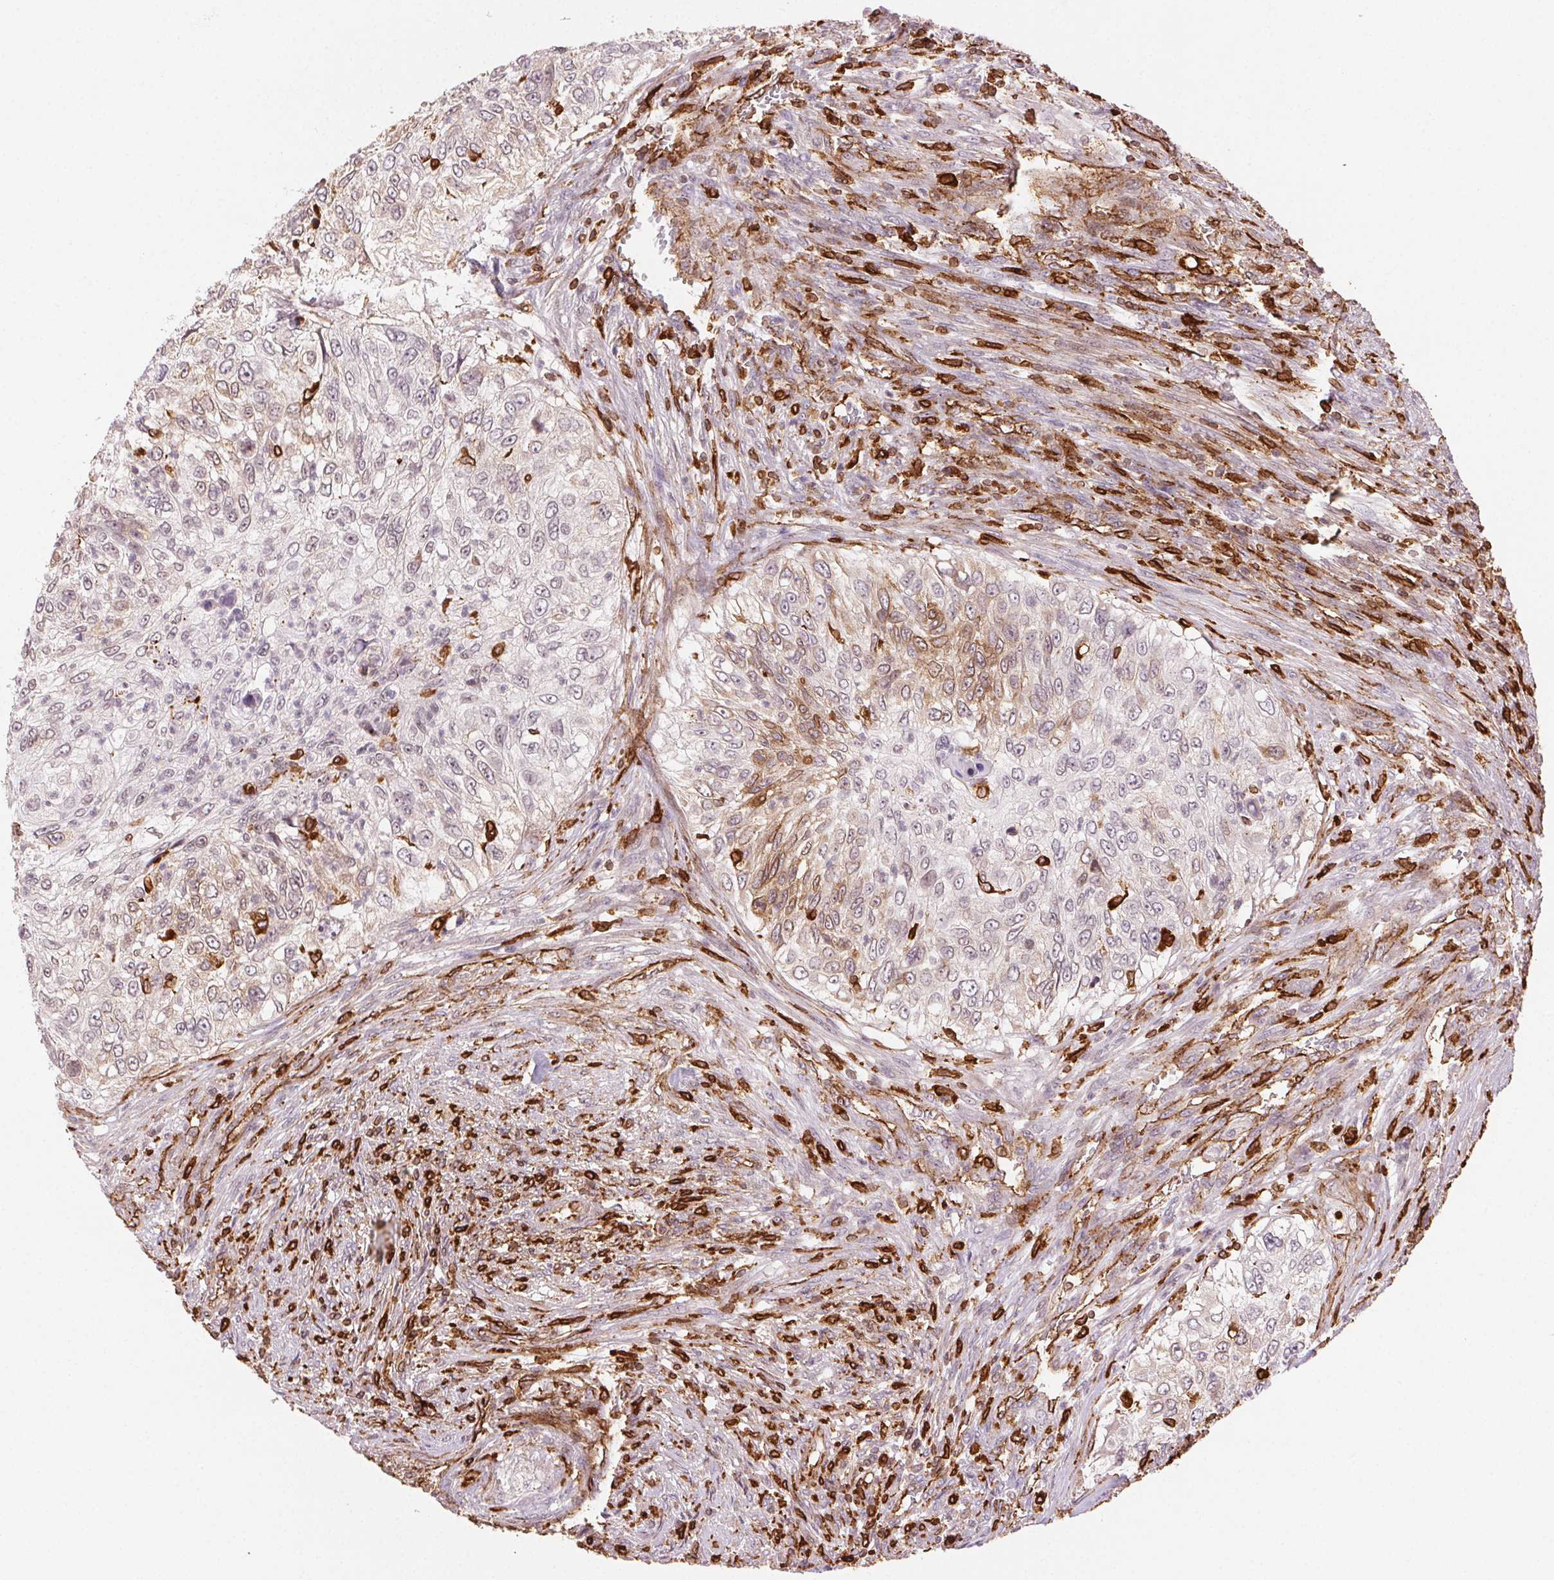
{"staining": {"intensity": "moderate", "quantity": "<25%", "location": "cytoplasmic/membranous"}, "tissue": "urothelial cancer", "cell_type": "Tumor cells", "image_type": "cancer", "snomed": [{"axis": "morphology", "description": "Urothelial carcinoma, High grade"}, {"axis": "topography", "description": "Urinary bladder"}], "caption": "This micrograph reveals immunohistochemistry staining of human urothelial carcinoma (high-grade), with low moderate cytoplasmic/membranous expression in approximately <25% of tumor cells.", "gene": "RNASET2", "patient": {"sex": "female", "age": 60}}